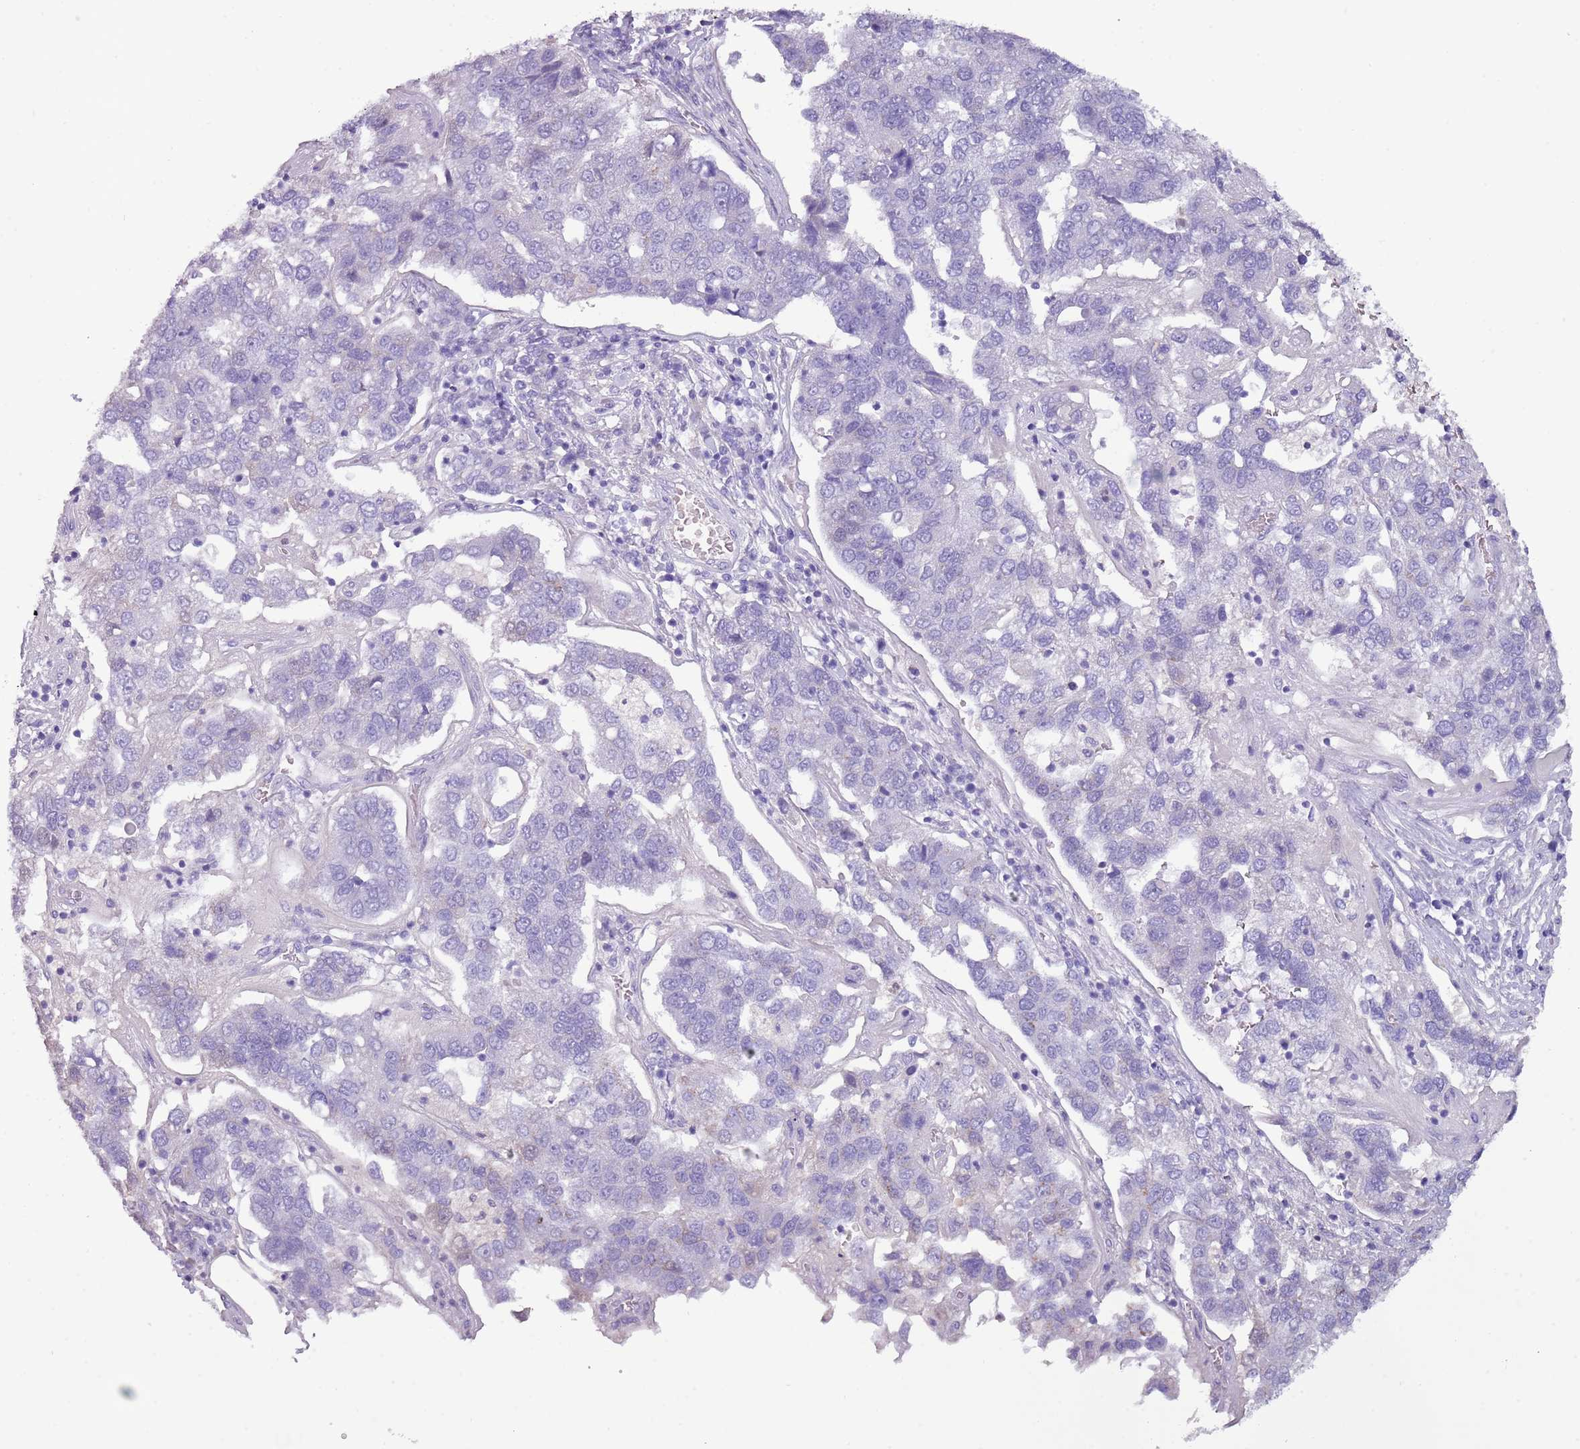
{"staining": {"intensity": "negative", "quantity": "none", "location": "none"}, "tissue": "pancreatic cancer", "cell_type": "Tumor cells", "image_type": "cancer", "snomed": [{"axis": "morphology", "description": "Adenocarcinoma, NOS"}, {"axis": "topography", "description": "Pancreas"}], "caption": "Tumor cells show no significant expression in pancreatic cancer (adenocarcinoma). (Stains: DAB immunohistochemistry with hematoxylin counter stain, Microscopy: brightfield microscopy at high magnification).", "gene": "NBPF6", "patient": {"sex": "female", "age": 61}}